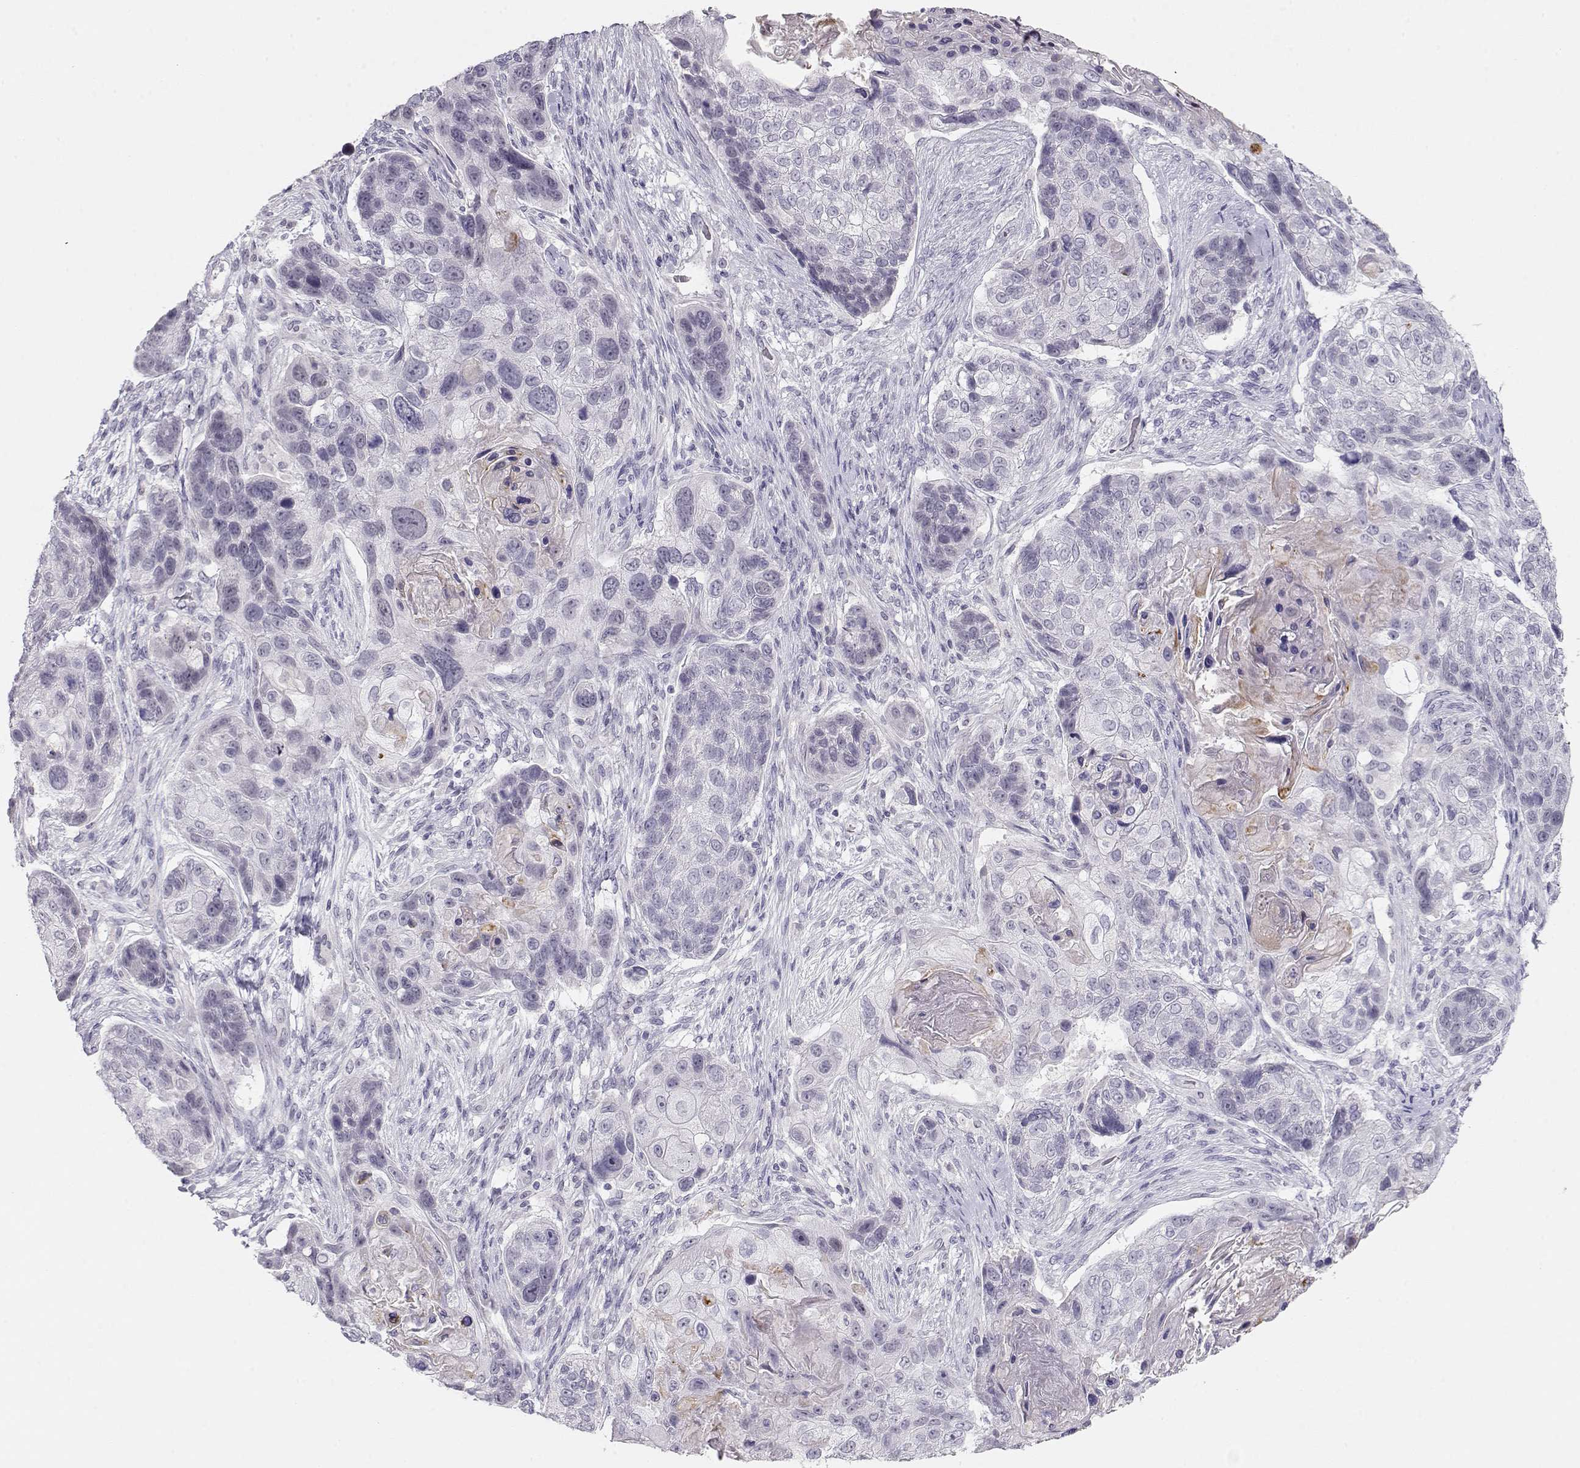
{"staining": {"intensity": "negative", "quantity": "none", "location": "none"}, "tissue": "lung cancer", "cell_type": "Tumor cells", "image_type": "cancer", "snomed": [{"axis": "morphology", "description": "Squamous cell carcinoma, NOS"}, {"axis": "topography", "description": "Lung"}], "caption": "An image of human lung squamous cell carcinoma is negative for staining in tumor cells. (Stains: DAB (3,3'-diaminobenzidine) immunohistochemistry with hematoxylin counter stain, Microscopy: brightfield microscopy at high magnification).", "gene": "IMPG1", "patient": {"sex": "male", "age": 69}}